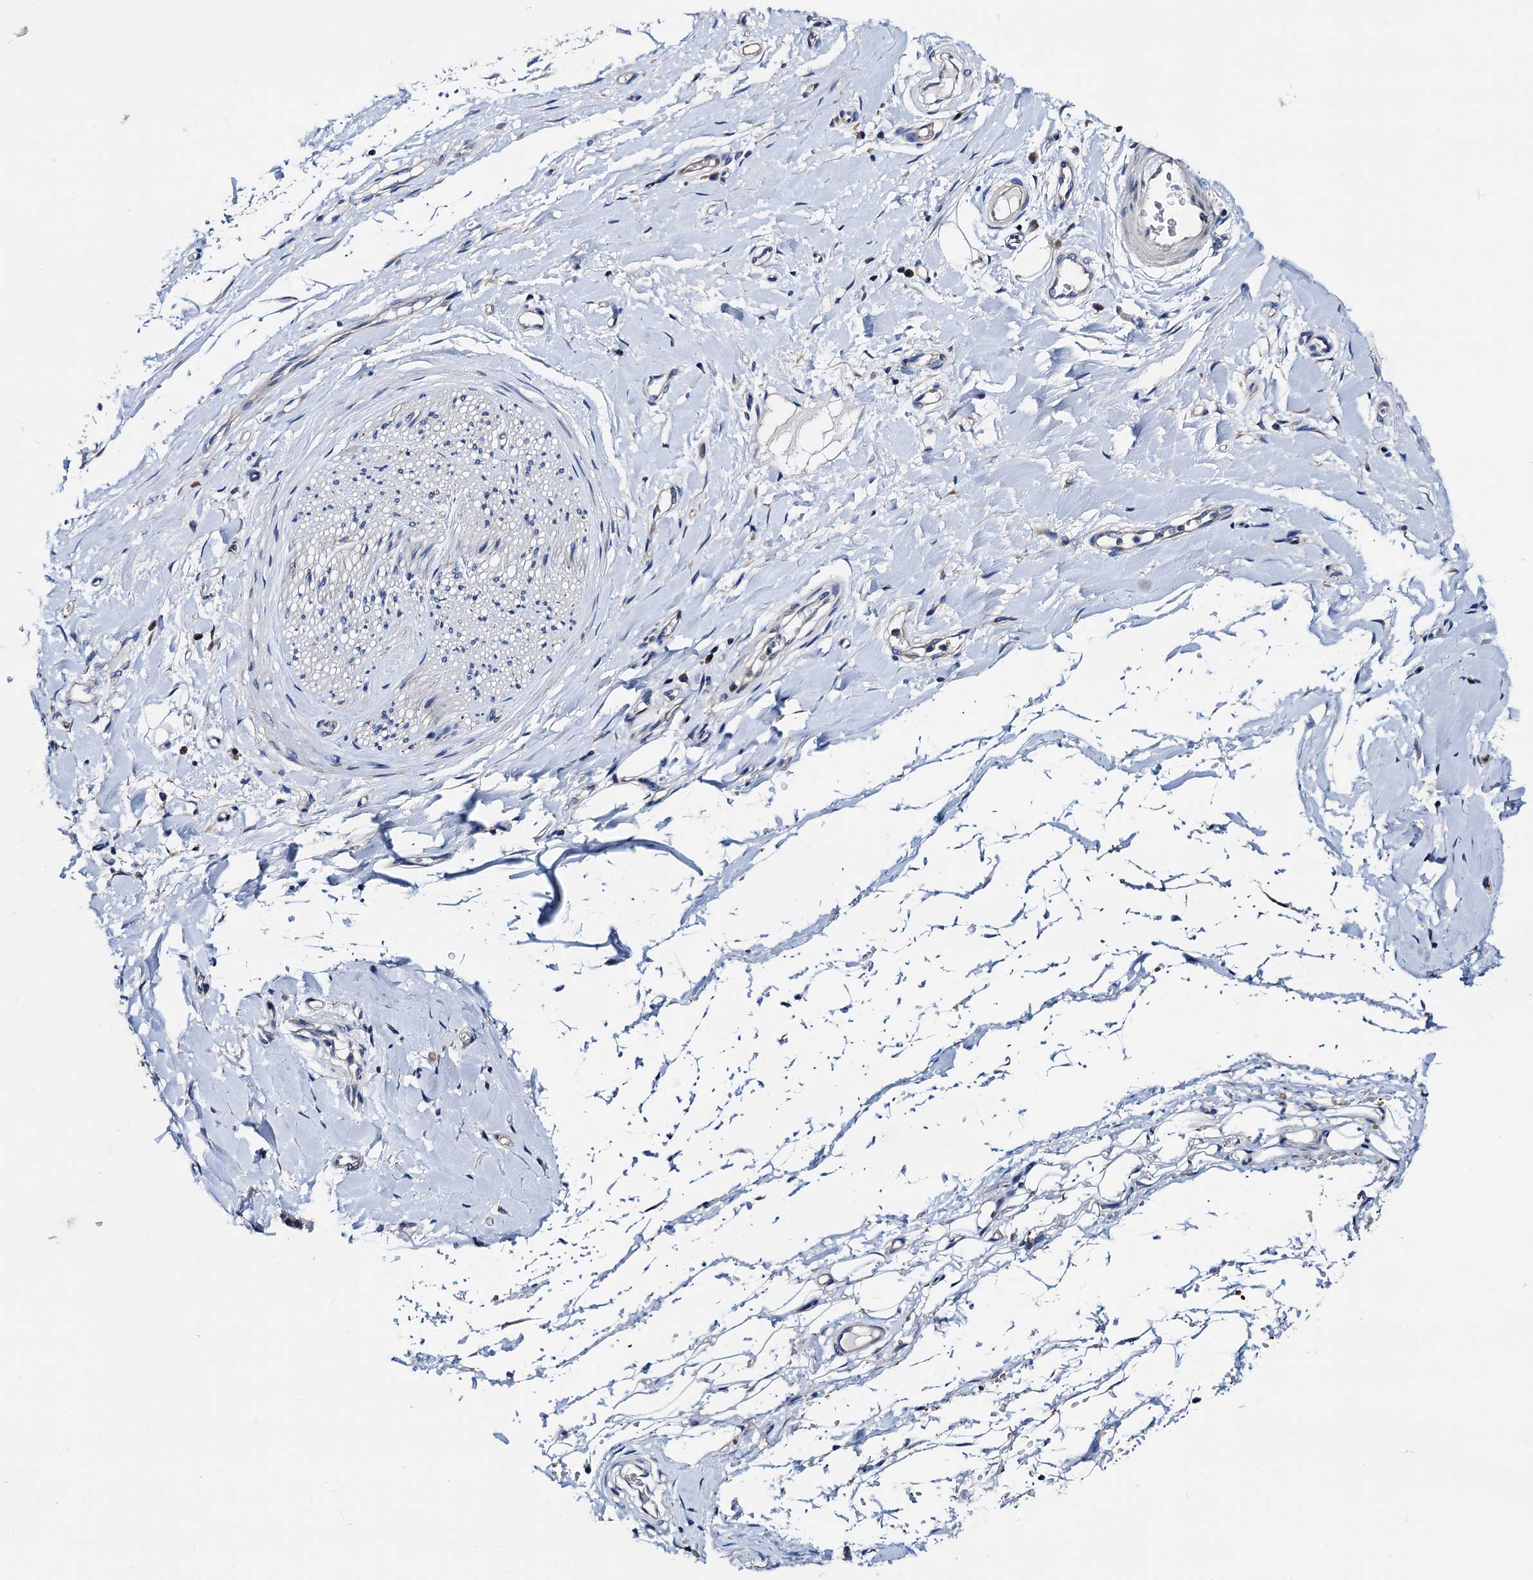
{"staining": {"intensity": "negative", "quantity": "none", "location": "none"}, "tissue": "adipose tissue", "cell_type": "Adipocytes", "image_type": "normal", "snomed": [{"axis": "morphology", "description": "Normal tissue, NOS"}, {"axis": "morphology", "description": "Adenocarcinoma, NOS"}, {"axis": "topography", "description": "Stomach, upper"}, {"axis": "topography", "description": "Peripheral nerve tissue"}], "caption": "Immunohistochemical staining of normal human adipose tissue shows no significant expression in adipocytes. (Immunohistochemistry (ihc), brightfield microscopy, high magnification).", "gene": "GCOM1", "patient": {"sex": "male", "age": 62}}